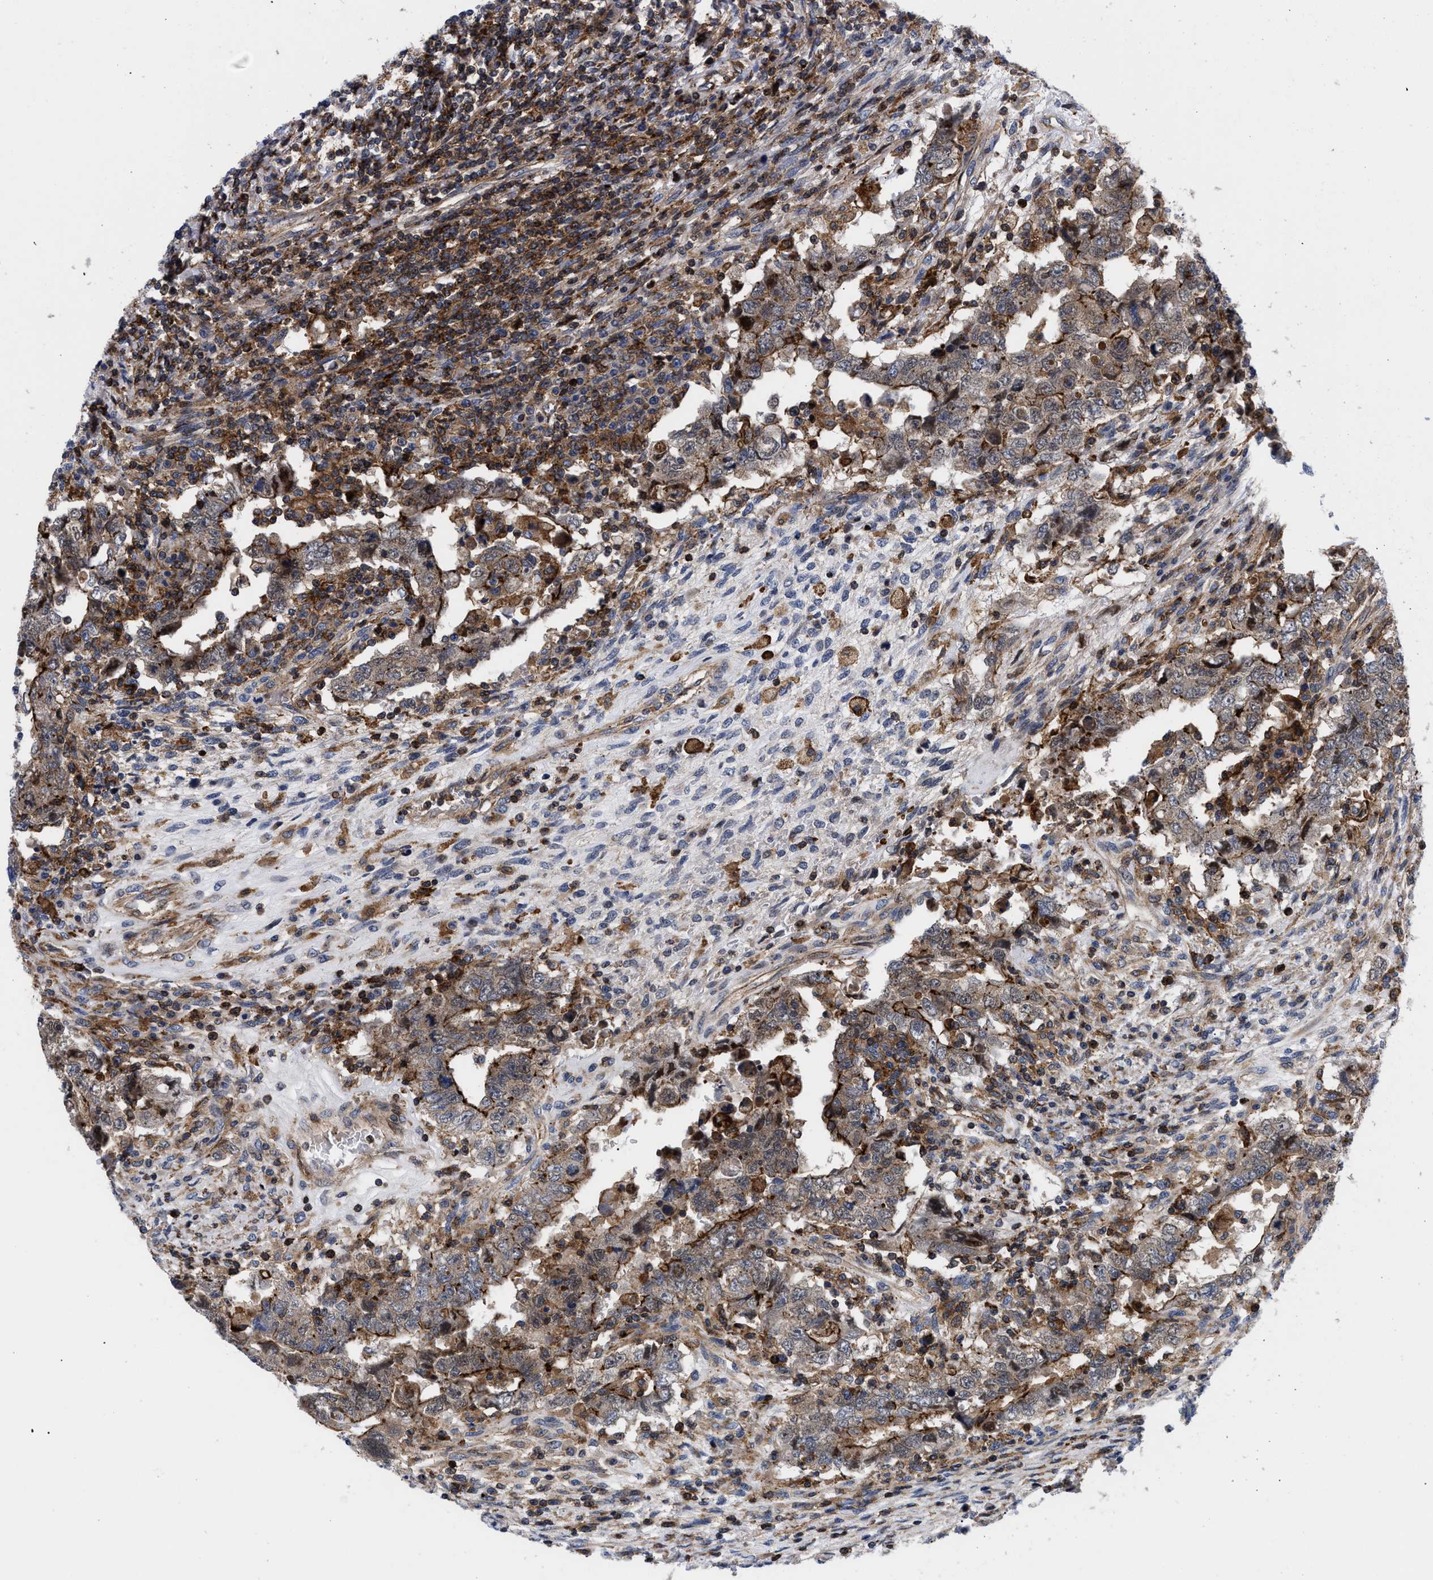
{"staining": {"intensity": "moderate", "quantity": "25%-75%", "location": "cytoplasmic/membranous"}, "tissue": "testis cancer", "cell_type": "Tumor cells", "image_type": "cancer", "snomed": [{"axis": "morphology", "description": "Carcinoma, Embryonal, NOS"}, {"axis": "topography", "description": "Testis"}], "caption": "Immunohistochemical staining of human embryonal carcinoma (testis) demonstrates moderate cytoplasmic/membranous protein expression in about 25%-75% of tumor cells. (IHC, brightfield microscopy, high magnification).", "gene": "SPAST", "patient": {"sex": "male", "age": 26}}